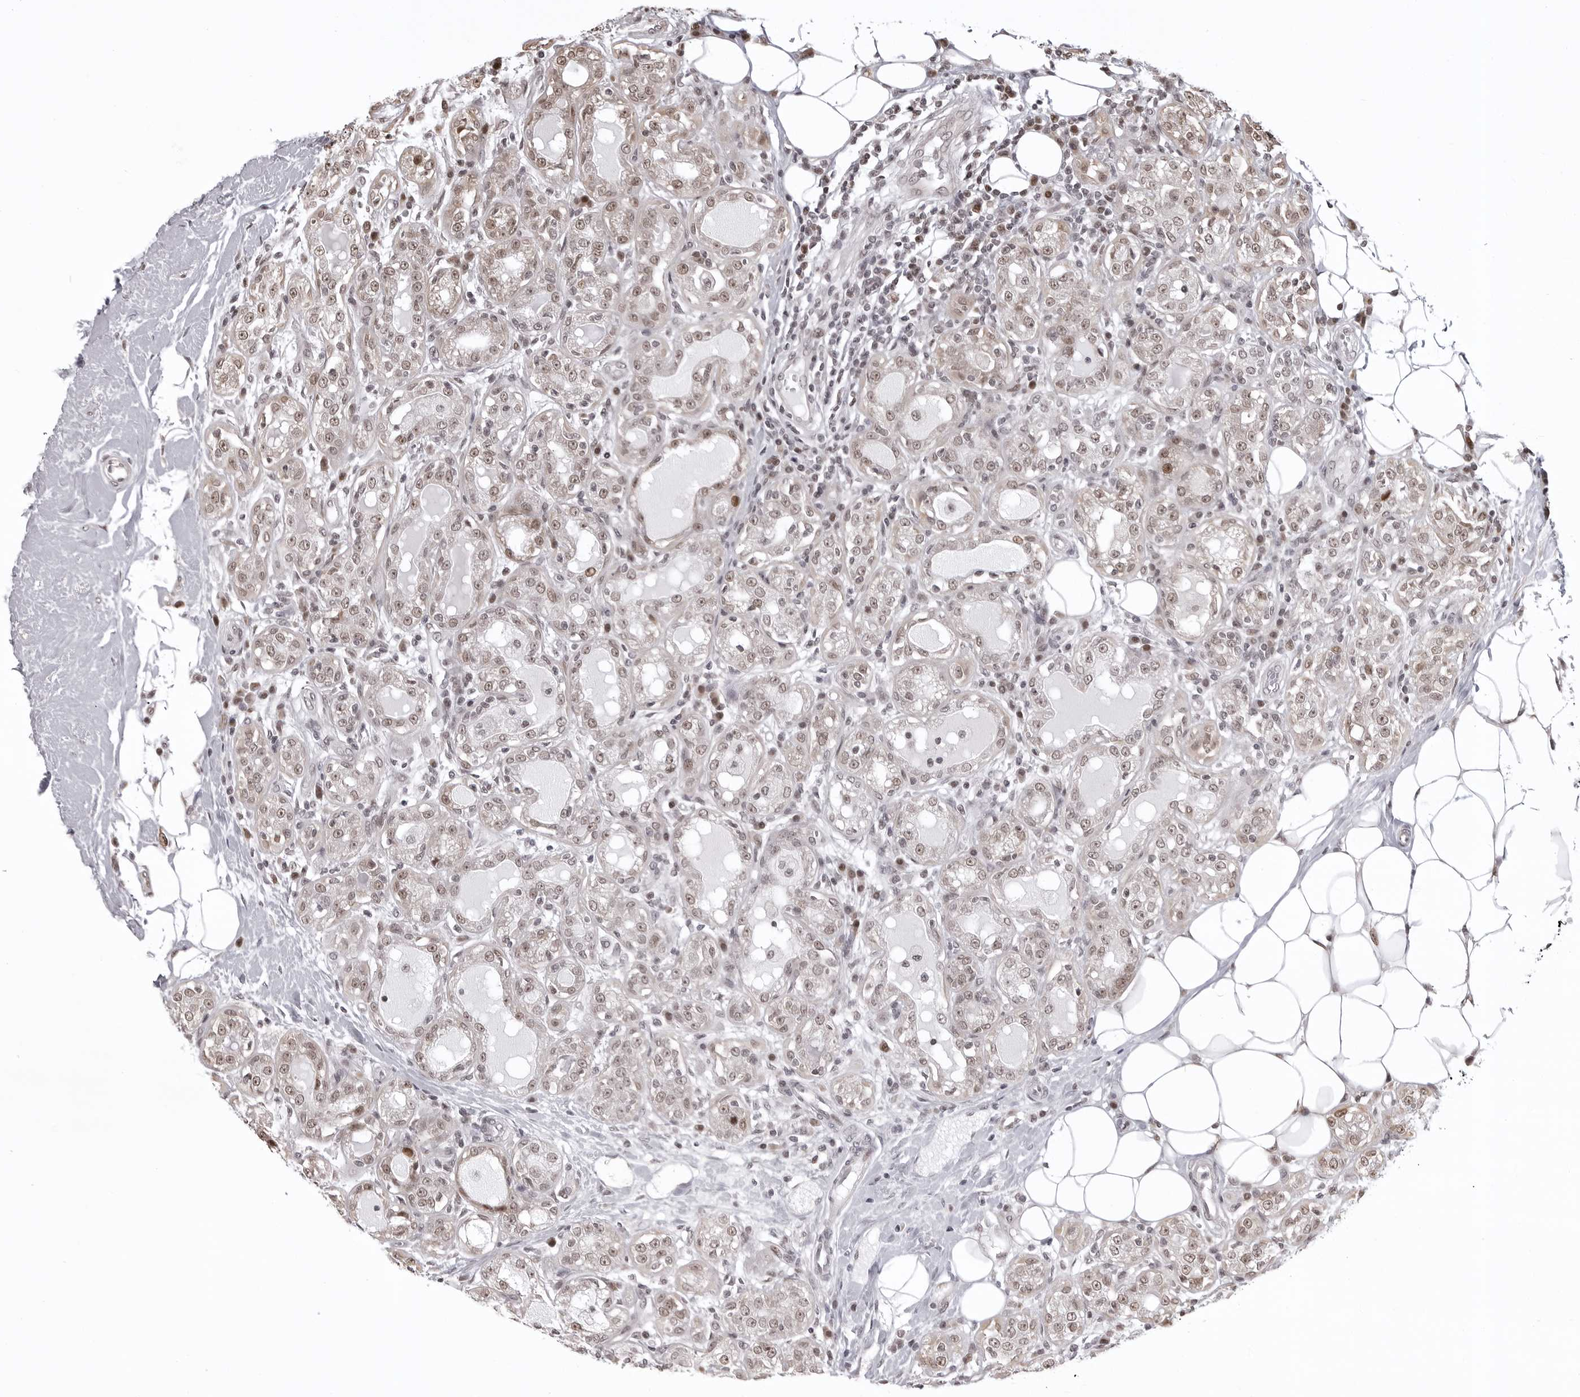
{"staining": {"intensity": "weak", "quantity": ">75%", "location": "nuclear"}, "tissue": "breast cancer", "cell_type": "Tumor cells", "image_type": "cancer", "snomed": [{"axis": "morphology", "description": "Duct carcinoma"}, {"axis": "topography", "description": "Breast"}], "caption": "Immunohistochemical staining of human infiltrating ductal carcinoma (breast) shows low levels of weak nuclear protein staining in about >75% of tumor cells. The staining is performed using DAB (3,3'-diaminobenzidine) brown chromogen to label protein expression. The nuclei are counter-stained blue using hematoxylin.", "gene": "PHF3", "patient": {"sex": "female", "age": 27}}